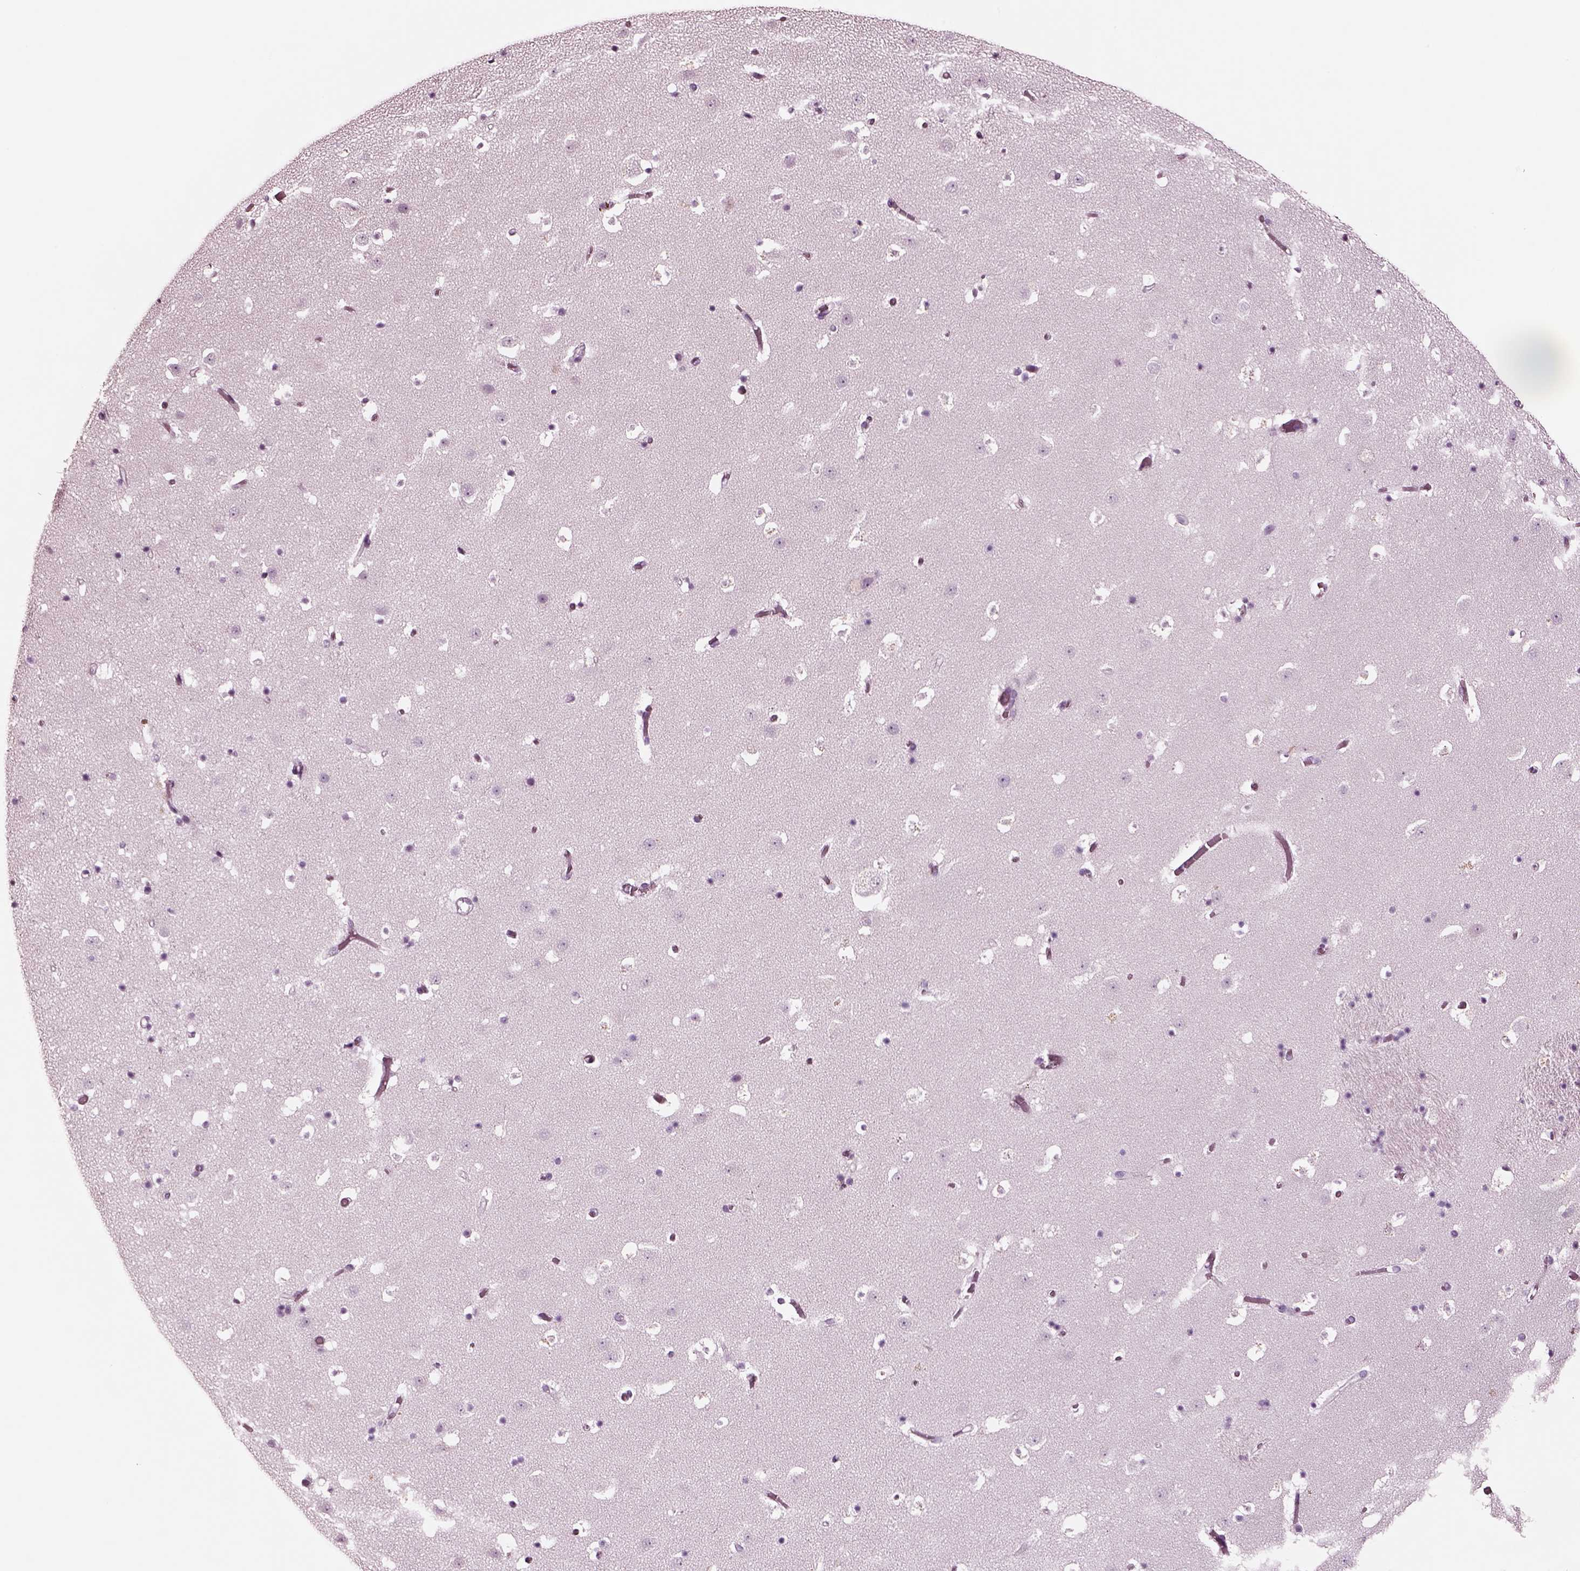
{"staining": {"intensity": "negative", "quantity": "none", "location": "none"}, "tissue": "caudate", "cell_type": "Glial cells", "image_type": "normal", "snomed": [{"axis": "morphology", "description": "Normal tissue, NOS"}, {"axis": "topography", "description": "Lateral ventricle wall"}], "caption": "High power microscopy micrograph of an IHC image of benign caudate, revealing no significant staining in glial cells. (DAB immunohistochemistry (IHC) visualized using brightfield microscopy, high magnification).", "gene": "NMRK2", "patient": {"sex": "female", "age": 42}}